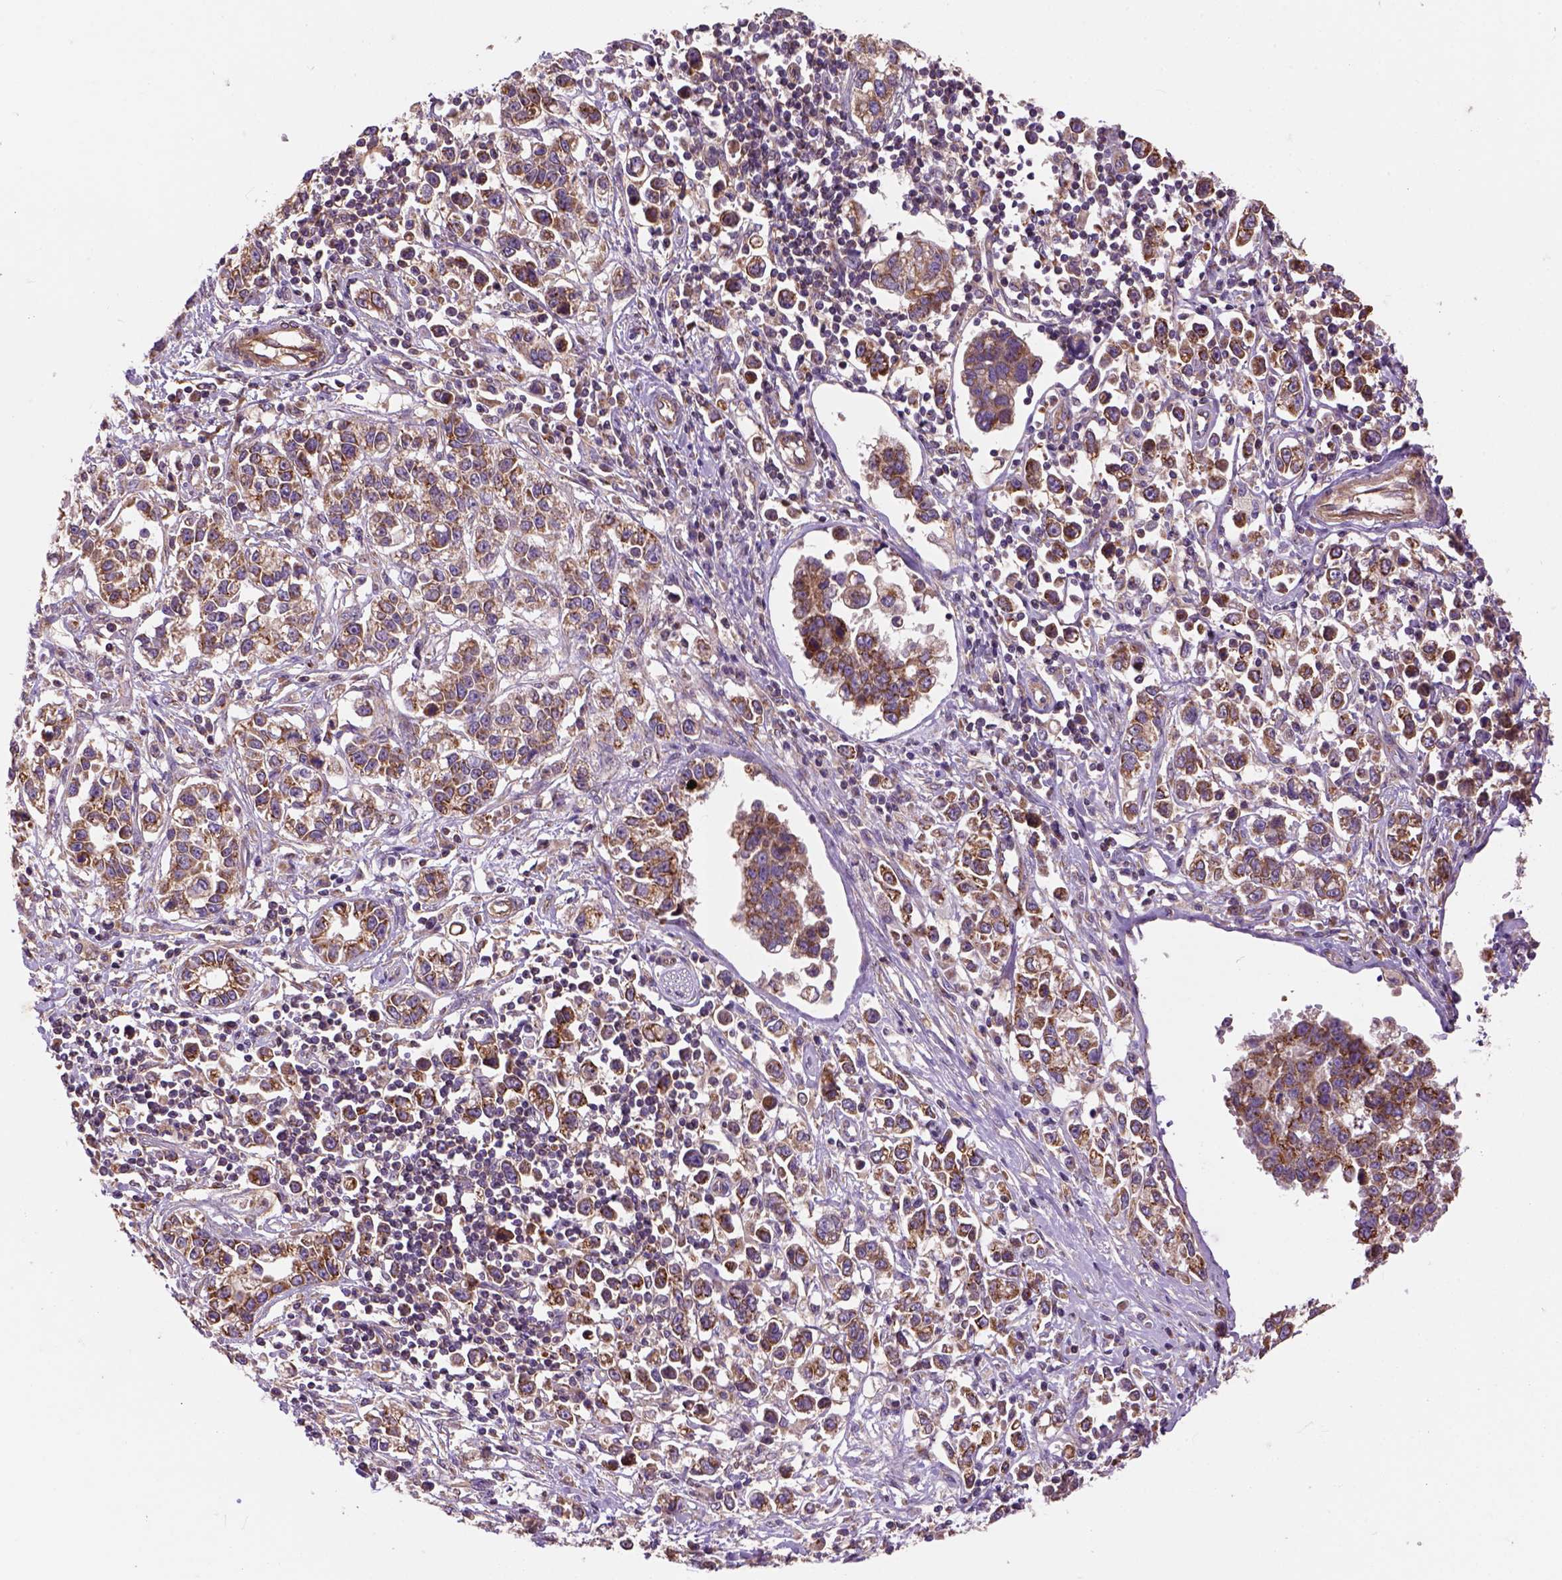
{"staining": {"intensity": "moderate", "quantity": "25%-75%", "location": "cytoplasmic/membranous"}, "tissue": "stomach cancer", "cell_type": "Tumor cells", "image_type": "cancer", "snomed": [{"axis": "morphology", "description": "Adenocarcinoma, NOS"}, {"axis": "topography", "description": "Stomach"}], "caption": "Stomach cancer (adenocarcinoma) was stained to show a protein in brown. There is medium levels of moderate cytoplasmic/membranous expression in about 25%-75% of tumor cells.", "gene": "WARS2", "patient": {"sex": "male", "age": 93}}